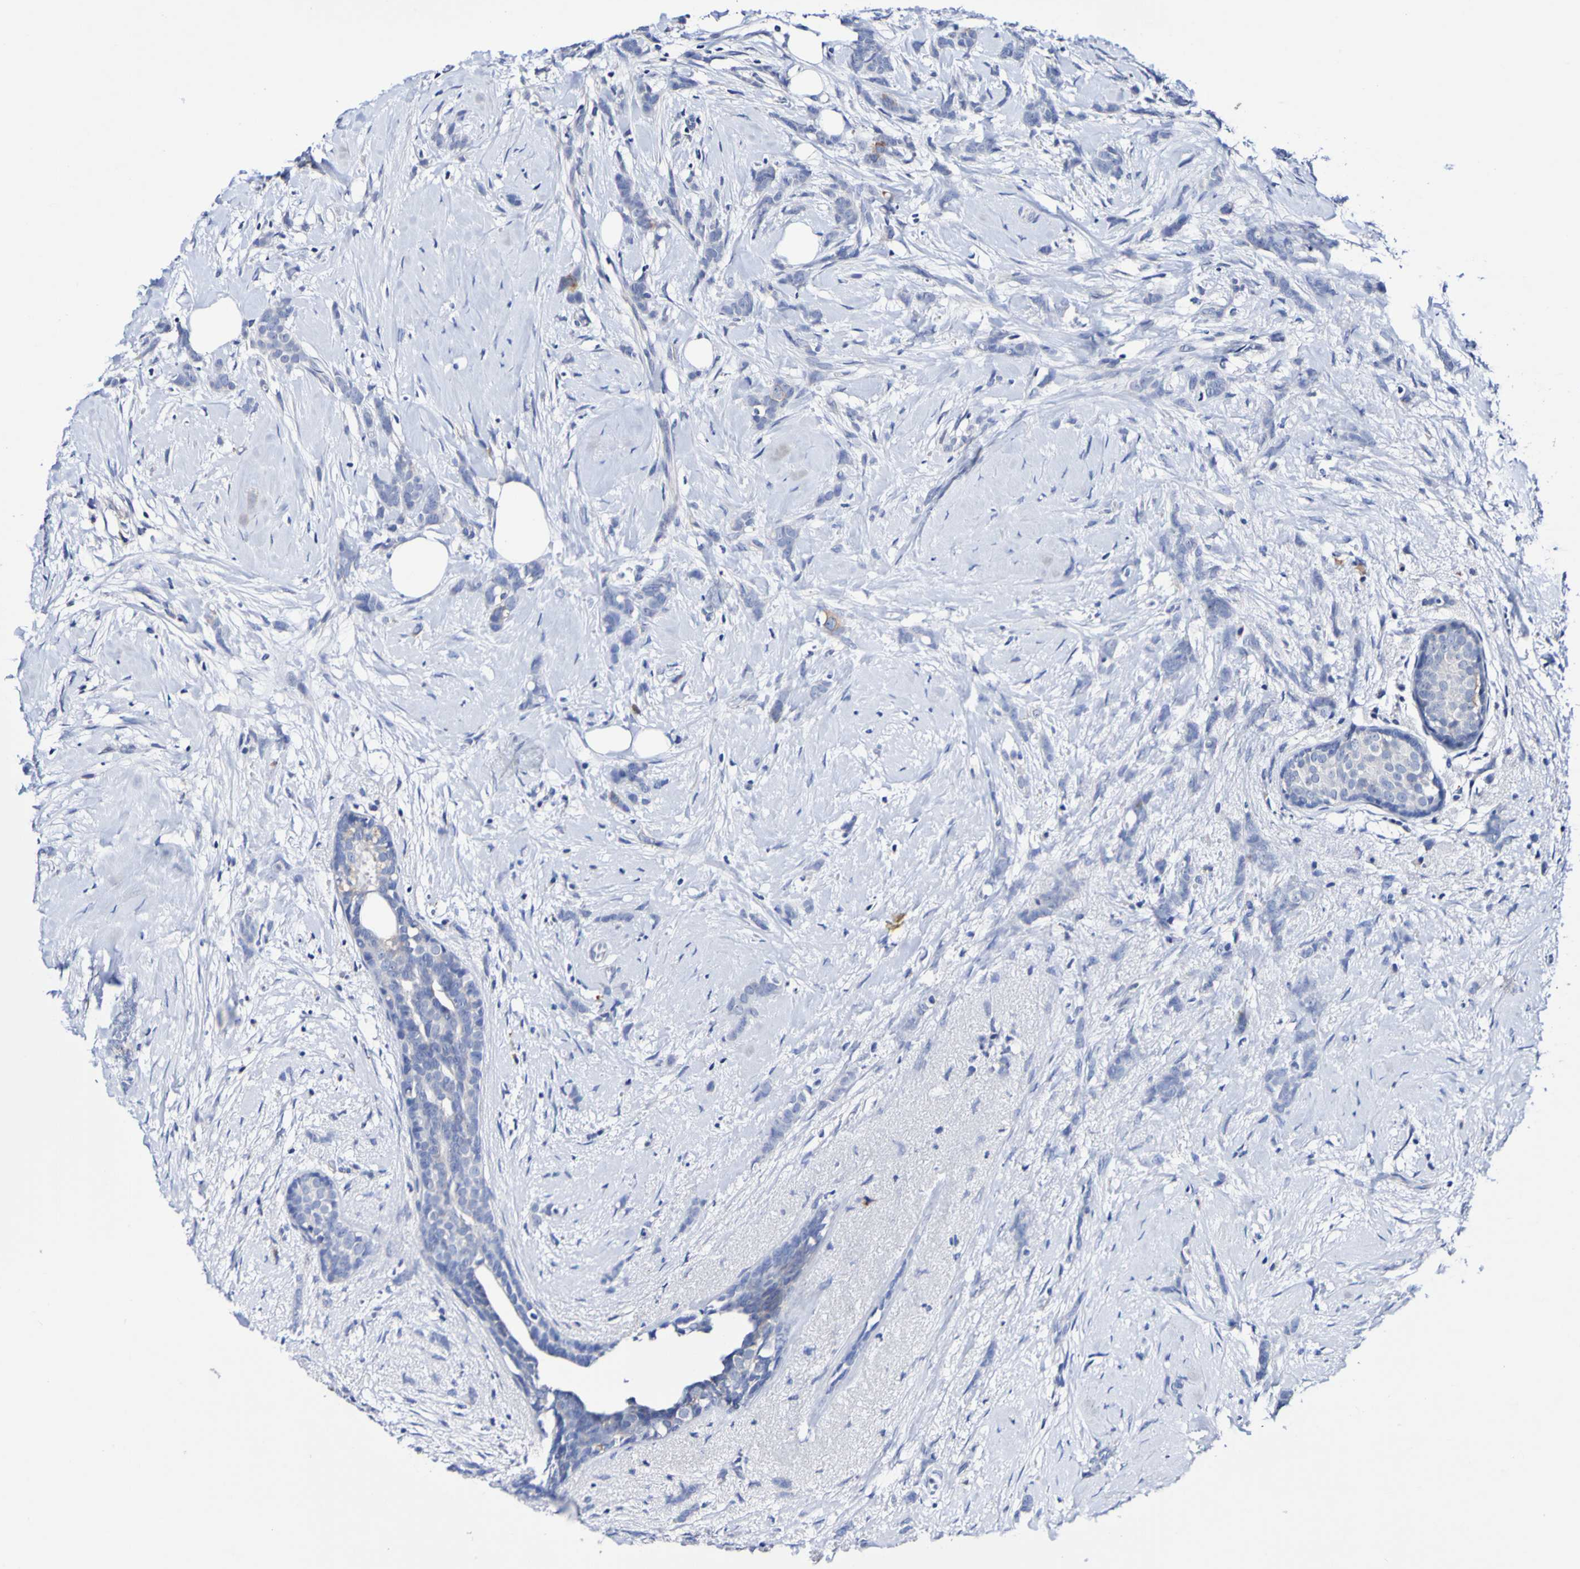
{"staining": {"intensity": "negative", "quantity": "none", "location": "none"}, "tissue": "breast cancer", "cell_type": "Tumor cells", "image_type": "cancer", "snomed": [{"axis": "morphology", "description": "Lobular carcinoma, in situ"}, {"axis": "morphology", "description": "Lobular carcinoma"}, {"axis": "topography", "description": "Breast"}], "caption": "Tumor cells show no significant protein positivity in breast cancer (lobular carcinoma in situ). (DAB immunohistochemistry (IHC), high magnification).", "gene": "ACVR1C", "patient": {"sex": "female", "age": 41}}